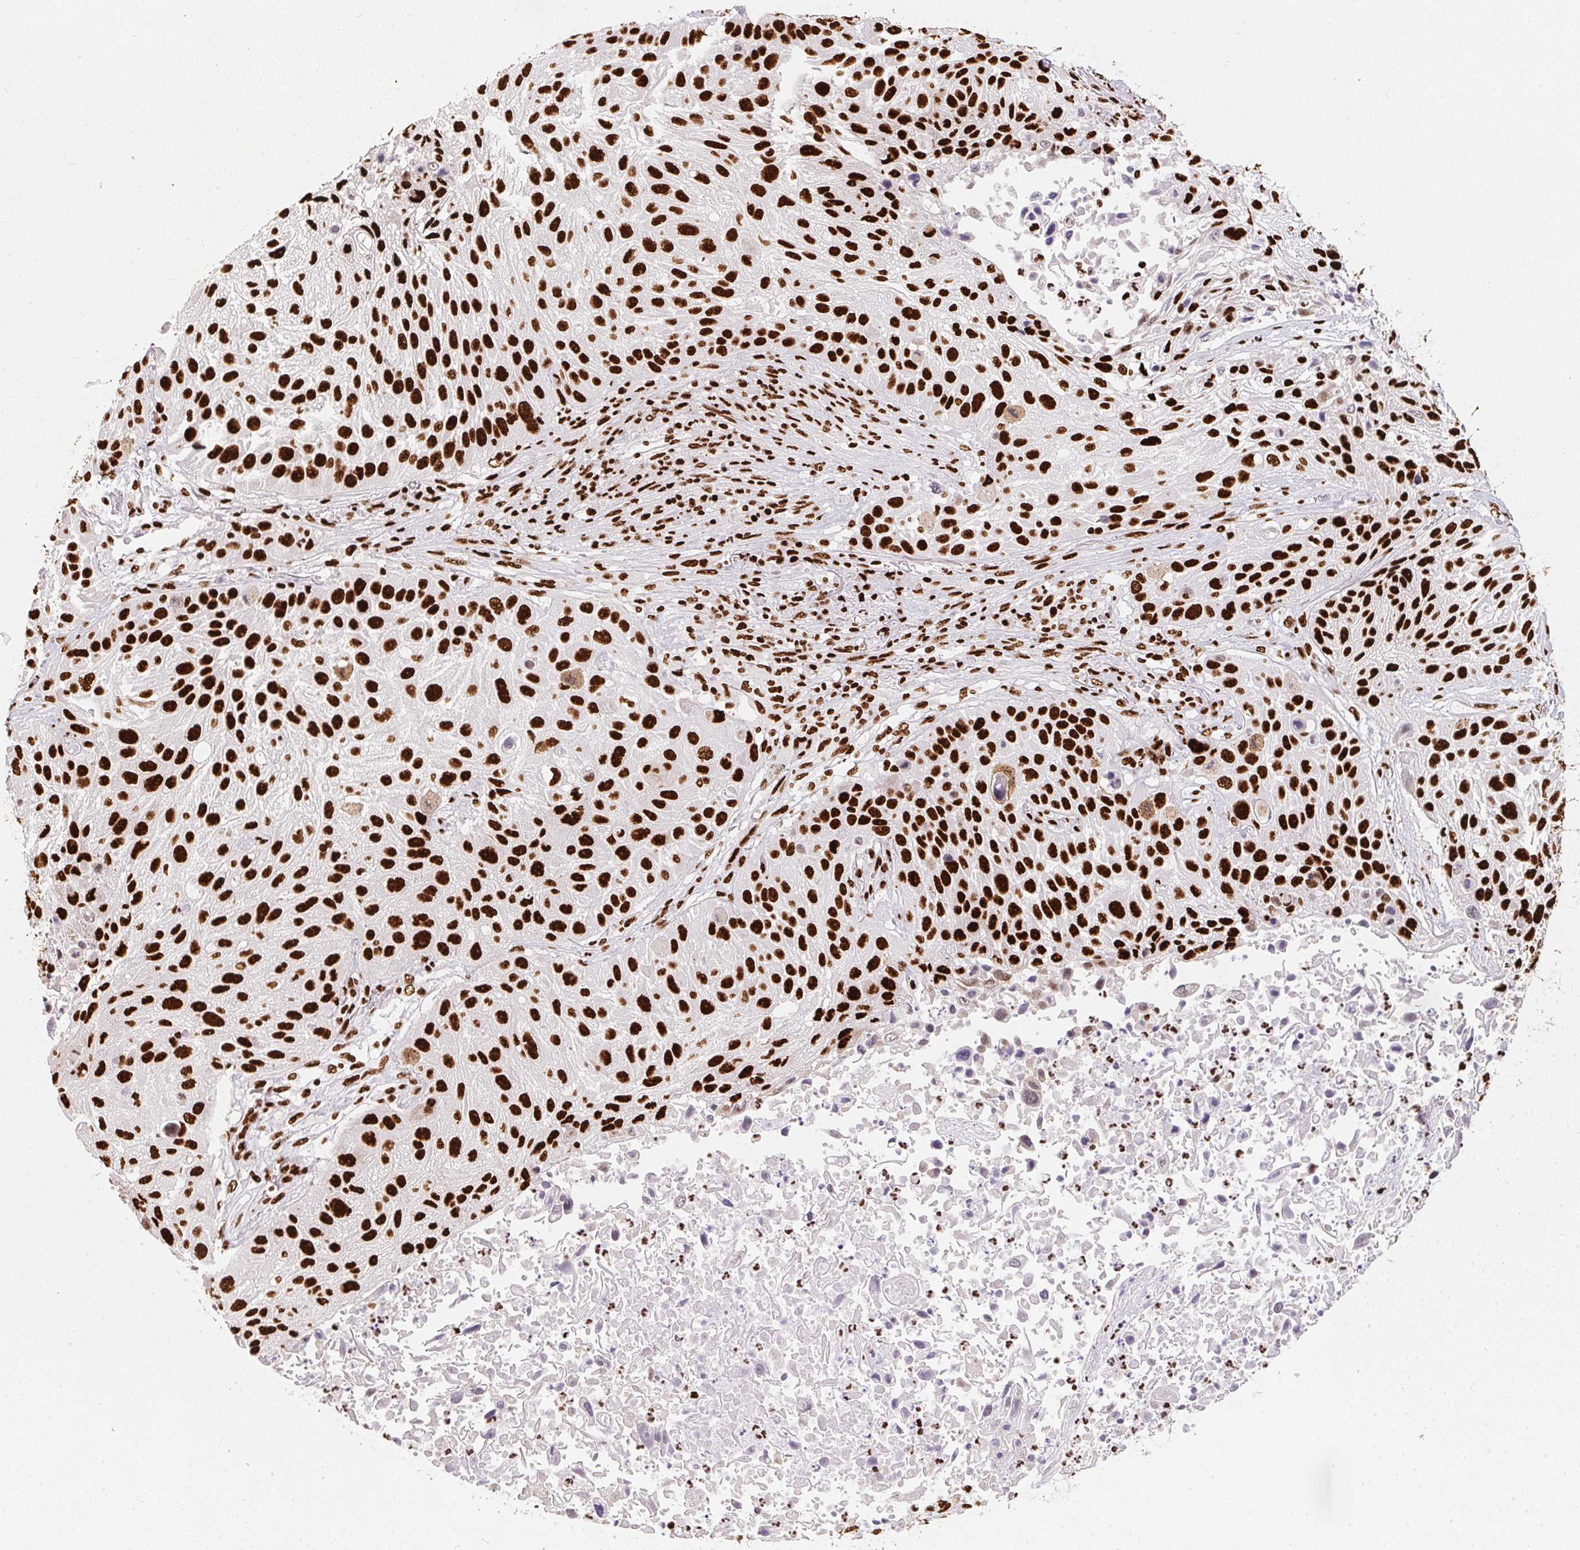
{"staining": {"intensity": "strong", "quantity": ">75%", "location": "nuclear"}, "tissue": "lung cancer", "cell_type": "Tumor cells", "image_type": "cancer", "snomed": [{"axis": "morphology", "description": "Normal morphology"}, {"axis": "morphology", "description": "Squamous cell carcinoma, NOS"}, {"axis": "topography", "description": "Lymph node"}, {"axis": "topography", "description": "Lung"}], "caption": "This is a histology image of immunohistochemistry (IHC) staining of lung squamous cell carcinoma, which shows strong expression in the nuclear of tumor cells.", "gene": "PAGE3", "patient": {"sex": "male", "age": 67}}